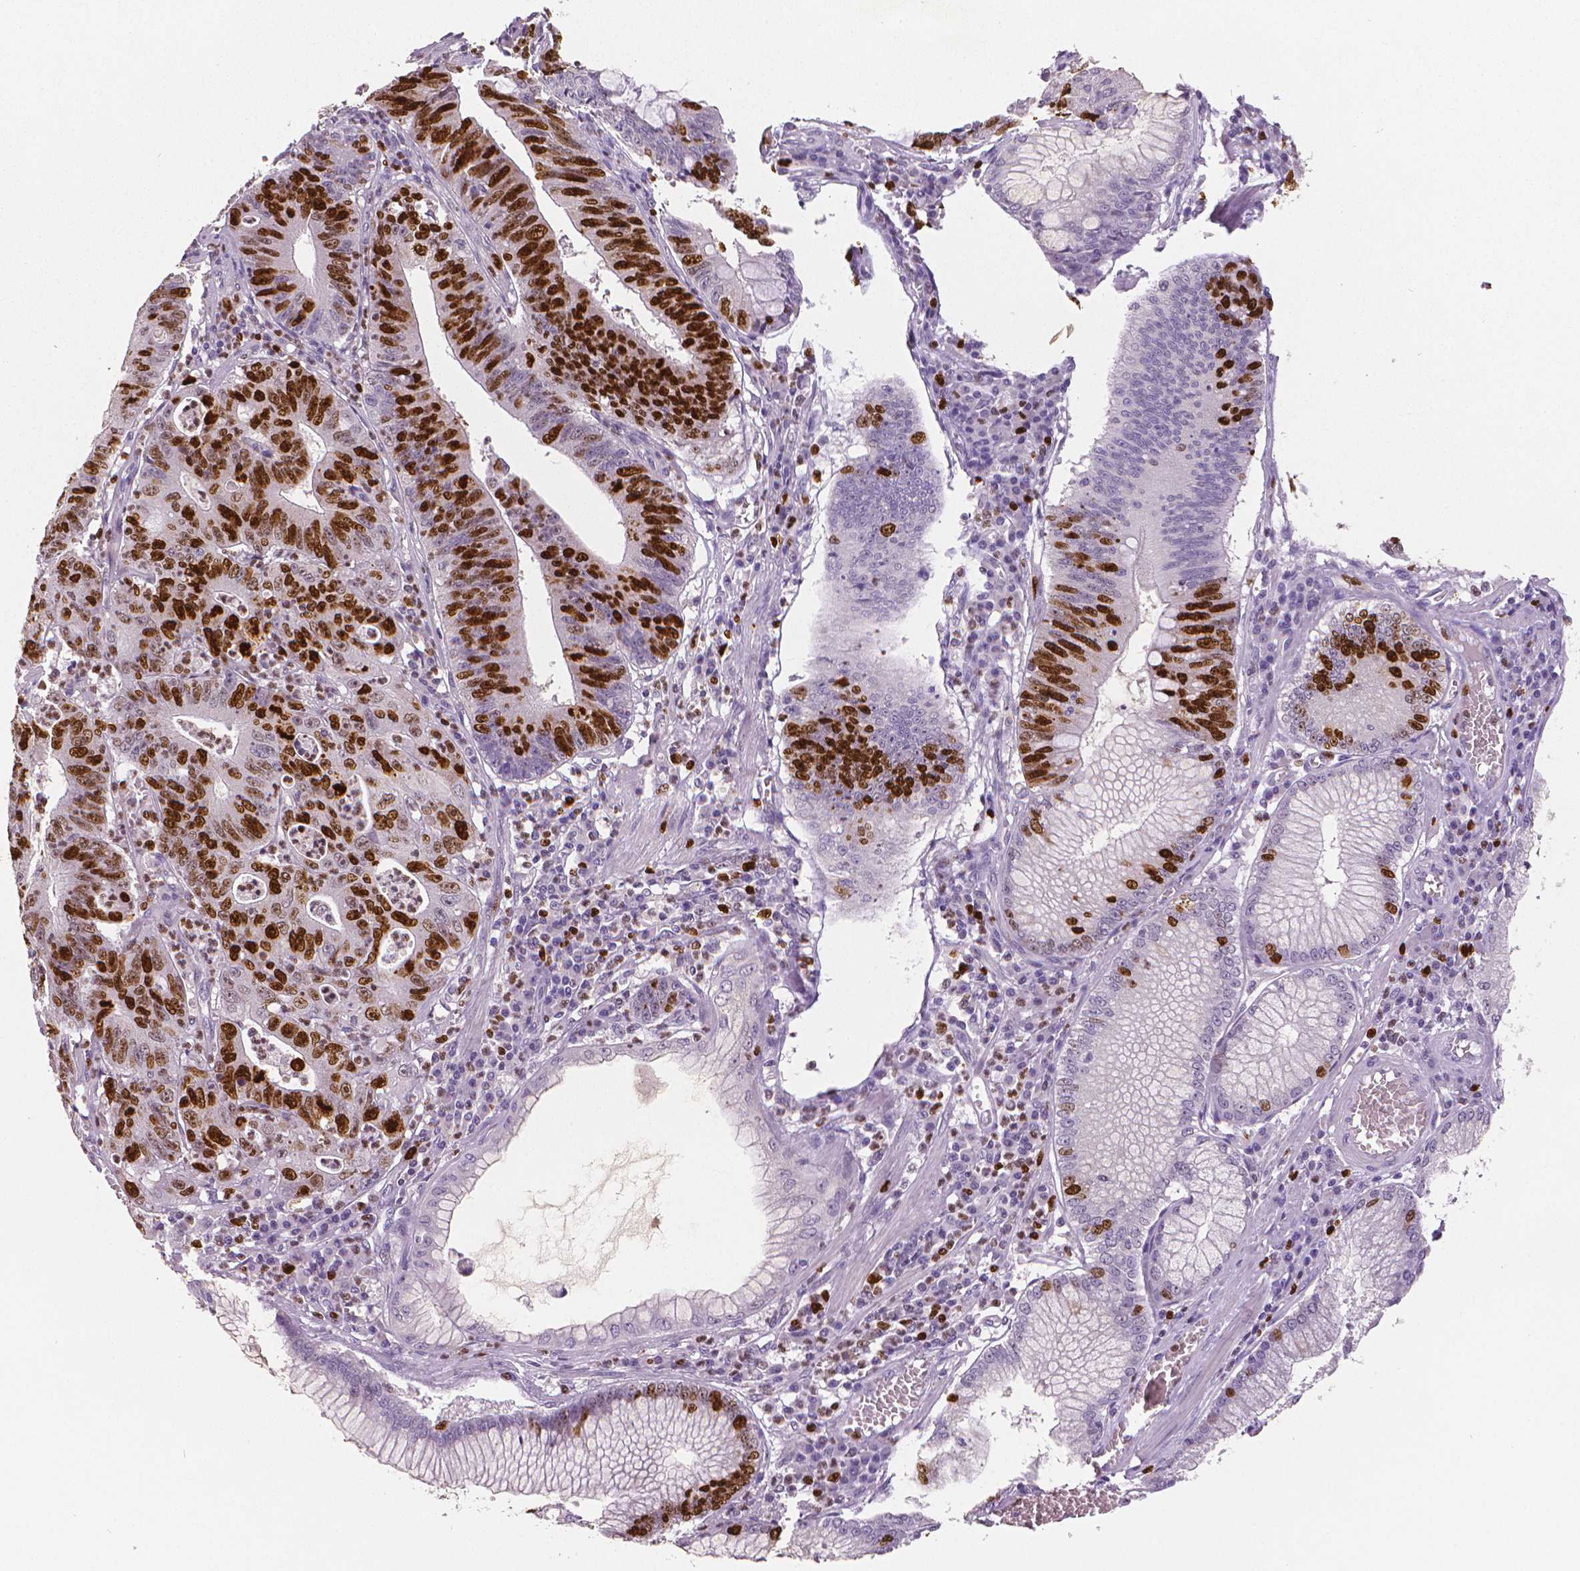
{"staining": {"intensity": "strong", "quantity": "25%-75%", "location": "nuclear"}, "tissue": "stomach cancer", "cell_type": "Tumor cells", "image_type": "cancer", "snomed": [{"axis": "morphology", "description": "Adenocarcinoma, NOS"}, {"axis": "topography", "description": "Stomach"}], "caption": "Tumor cells reveal high levels of strong nuclear expression in about 25%-75% of cells in human stomach cancer (adenocarcinoma).", "gene": "MKI67", "patient": {"sex": "male", "age": 59}}